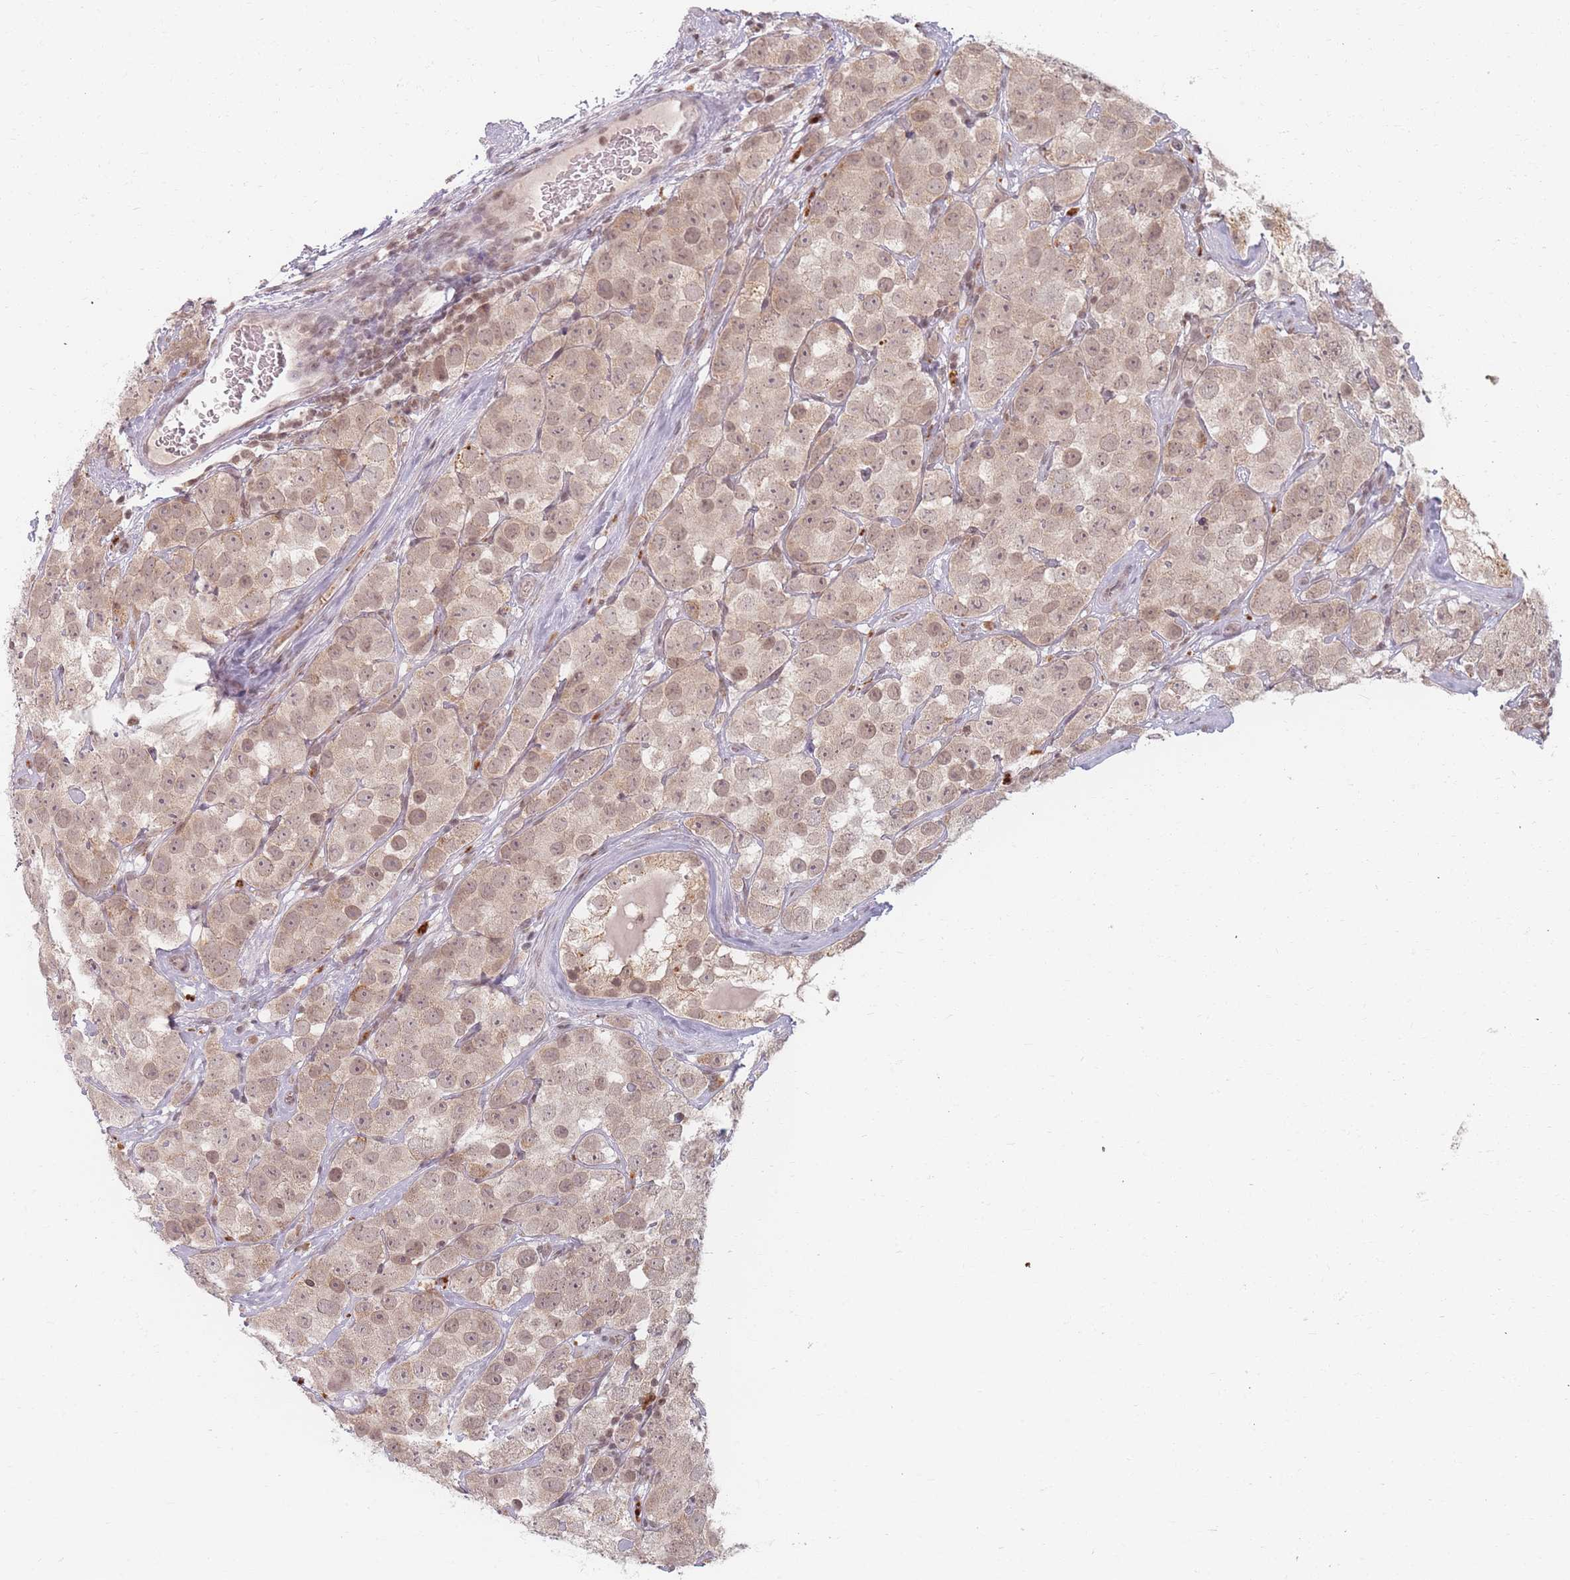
{"staining": {"intensity": "moderate", "quantity": ">75%", "location": "cytoplasmic/membranous,nuclear"}, "tissue": "testis cancer", "cell_type": "Tumor cells", "image_type": "cancer", "snomed": [{"axis": "morphology", "description": "Seminoma, NOS"}, {"axis": "topography", "description": "Testis"}], "caption": "IHC (DAB (3,3'-diaminobenzidine)) staining of testis seminoma shows moderate cytoplasmic/membranous and nuclear protein positivity in about >75% of tumor cells. Immunohistochemistry (ihc) stains the protein of interest in brown and the nuclei are stained blue.", "gene": "SPATA45", "patient": {"sex": "male", "age": 28}}